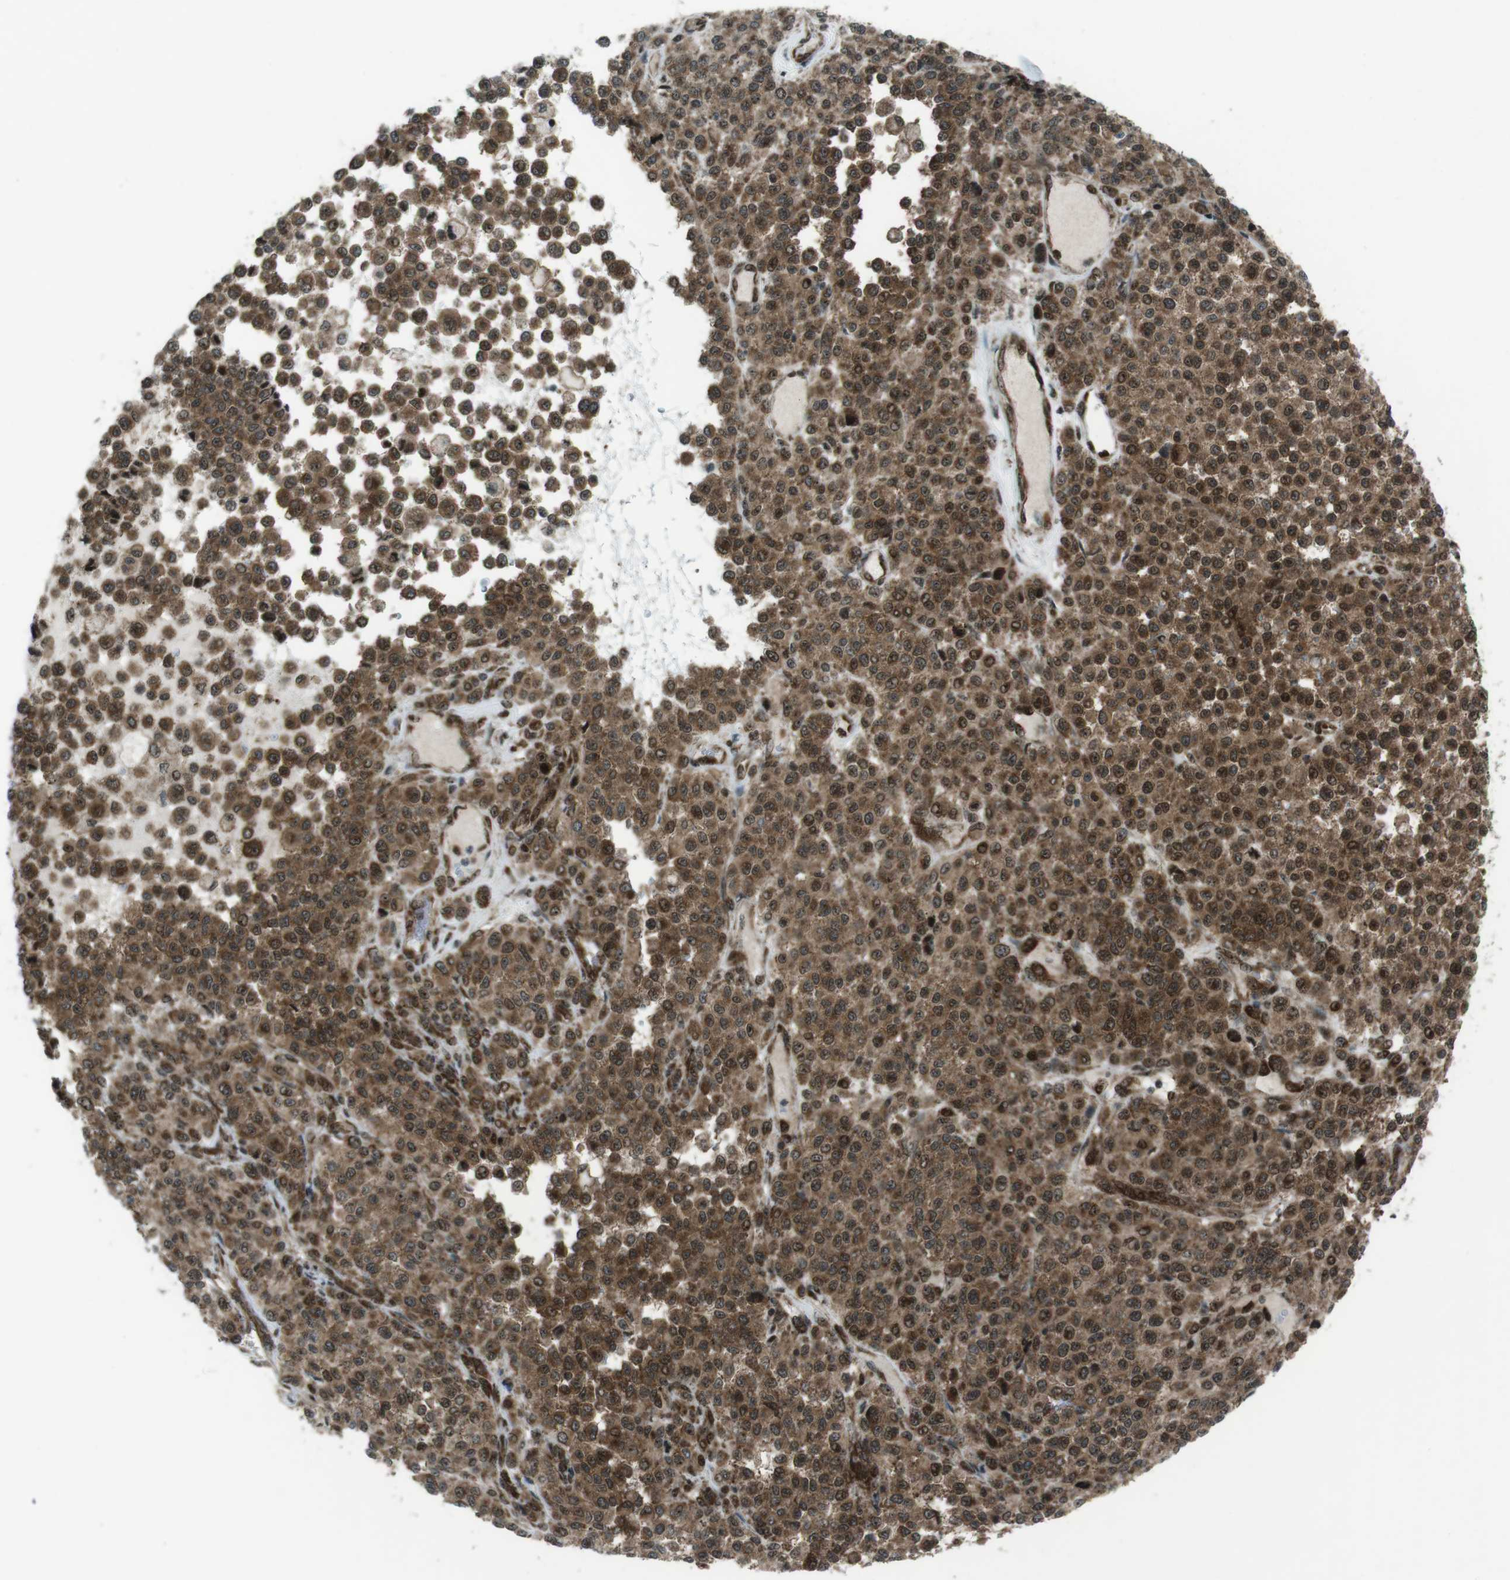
{"staining": {"intensity": "moderate", "quantity": ">75%", "location": "cytoplasmic/membranous,nuclear"}, "tissue": "melanoma", "cell_type": "Tumor cells", "image_type": "cancer", "snomed": [{"axis": "morphology", "description": "Malignant melanoma, Metastatic site"}, {"axis": "topography", "description": "Pancreas"}], "caption": "High-power microscopy captured an immunohistochemistry (IHC) micrograph of malignant melanoma (metastatic site), revealing moderate cytoplasmic/membranous and nuclear staining in approximately >75% of tumor cells.", "gene": "CSNK1D", "patient": {"sex": "female", "age": 30}}